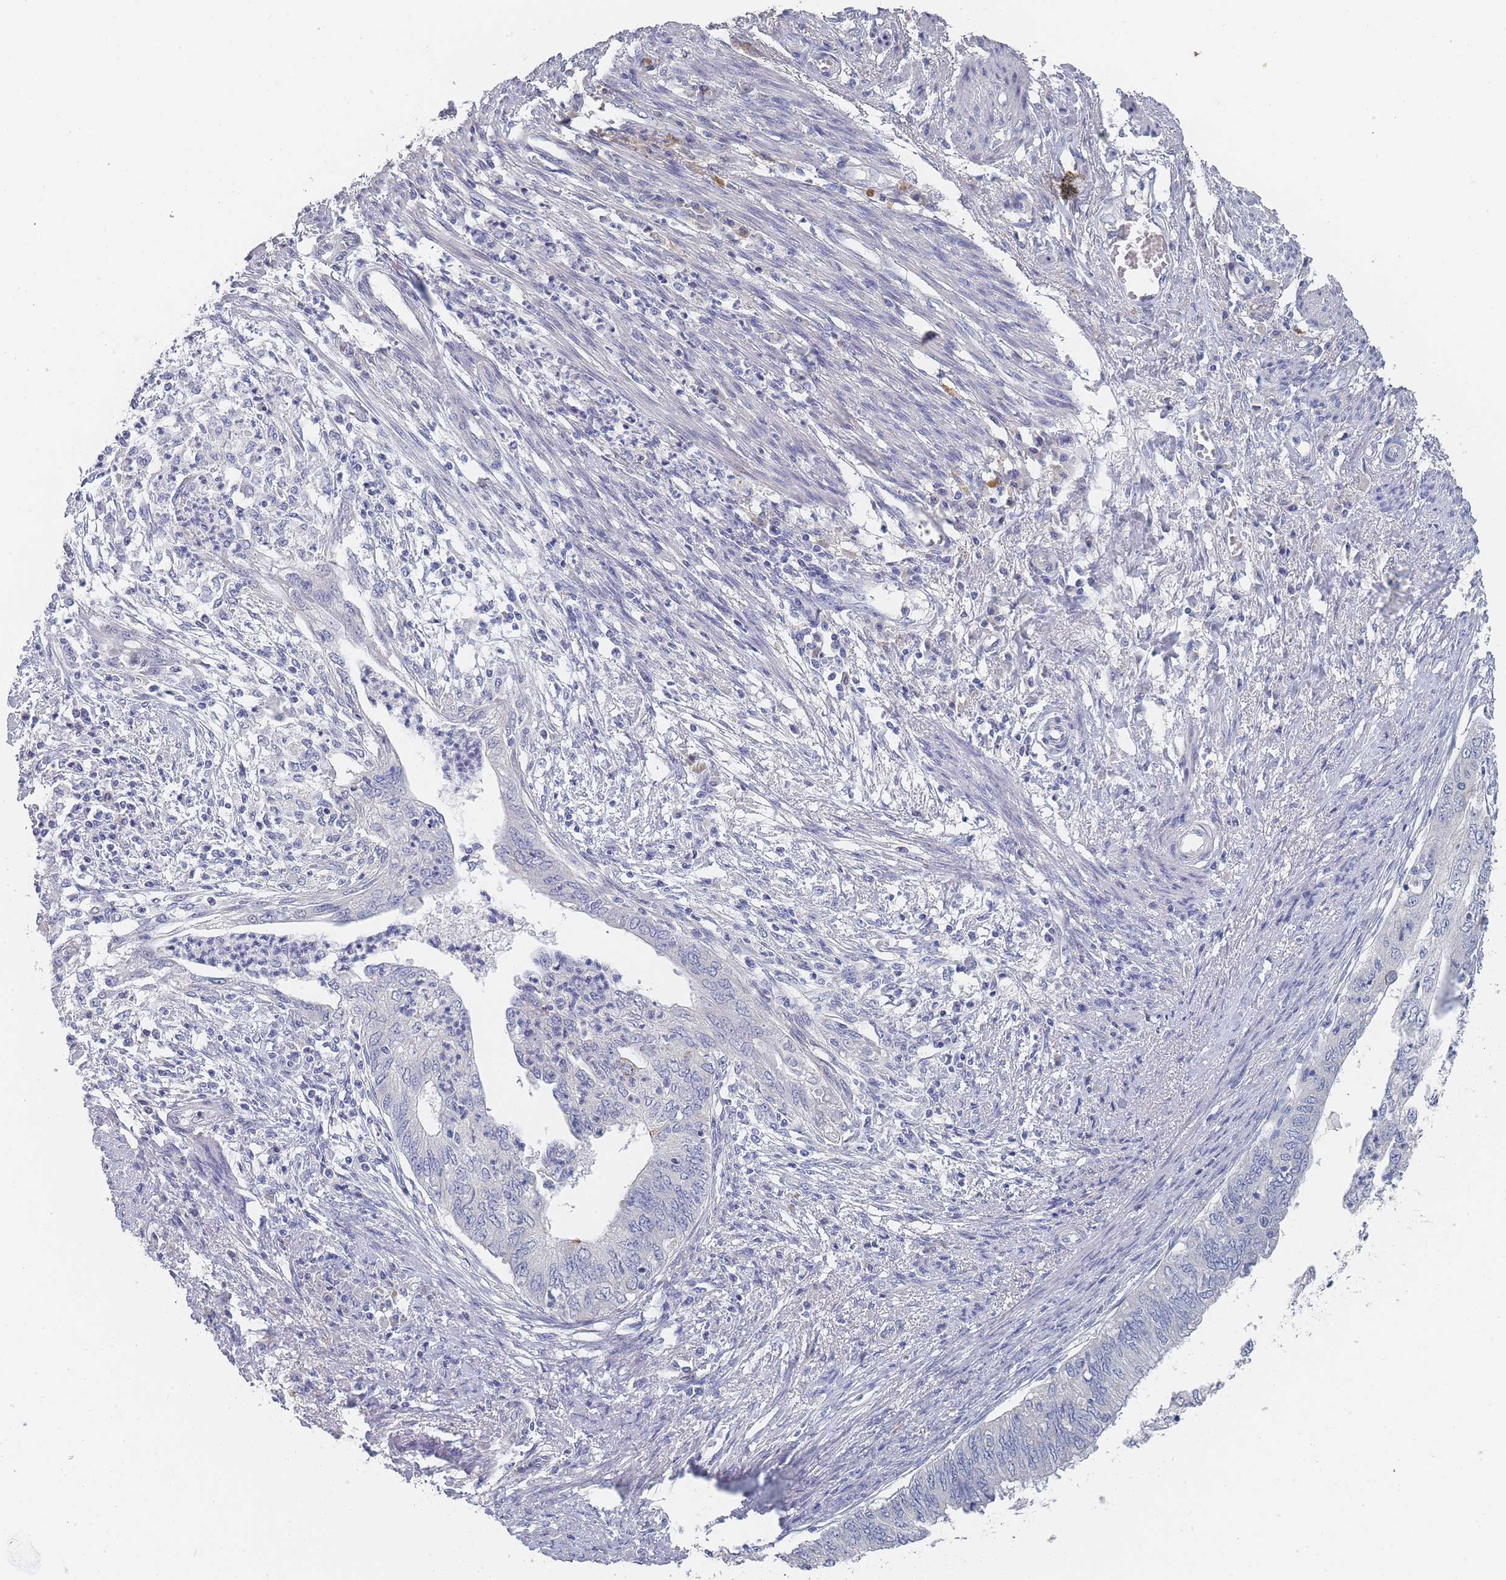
{"staining": {"intensity": "negative", "quantity": "none", "location": "none"}, "tissue": "endometrial cancer", "cell_type": "Tumor cells", "image_type": "cancer", "snomed": [{"axis": "morphology", "description": "Adenocarcinoma, NOS"}, {"axis": "topography", "description": "Endometrium"}], "caption": "Immunohistochemical staining of human endometrial adenocarcinoma displays no significant expression in tumor cells. (DAB (3,3'-diaminobenzidine) IHC with hematoxylin counter stain).", "gene": "ACAD11", "patient": {"sex": "female", "age": 68}}